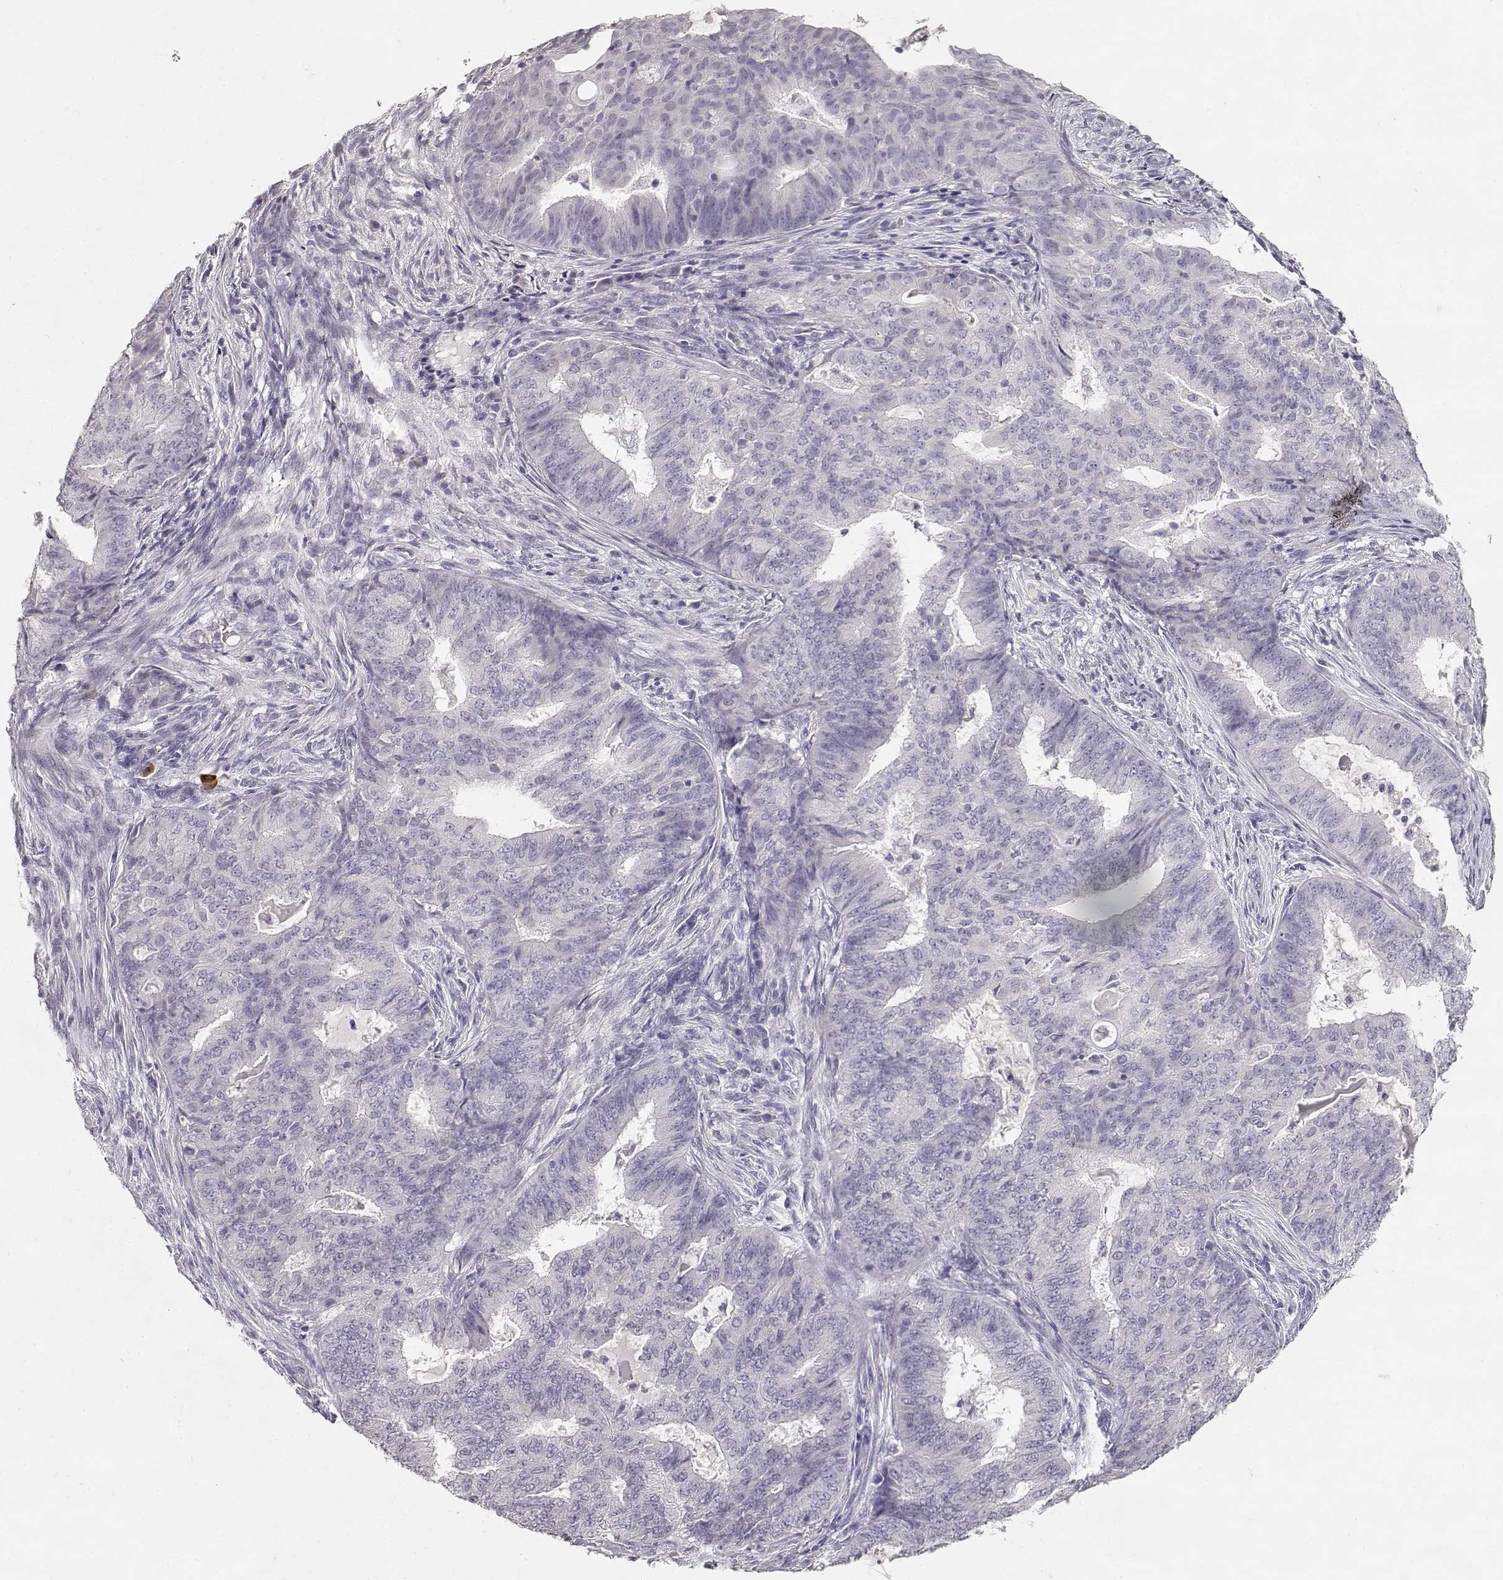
{"staining": {"intensity": "negative", "quantity": "none", "location": "none"}, "tissue": "endometrial cancer", "cell_type": "Tumor cells", "image_type": "cancer", "snomed": [{"axis": "morphology", "description": "Adenocarcinoma, NOS"}, {"axis": "topography", "description": "Endometrium"}], "caption": "A high-resolution histopathology image shows IHC staining of endometrial cancer (adenocarcinoma), which demonstrates no significant positivity in tumor cells.", "gene": "TPH2", "patient": {"sex": "female", "age": 62}}